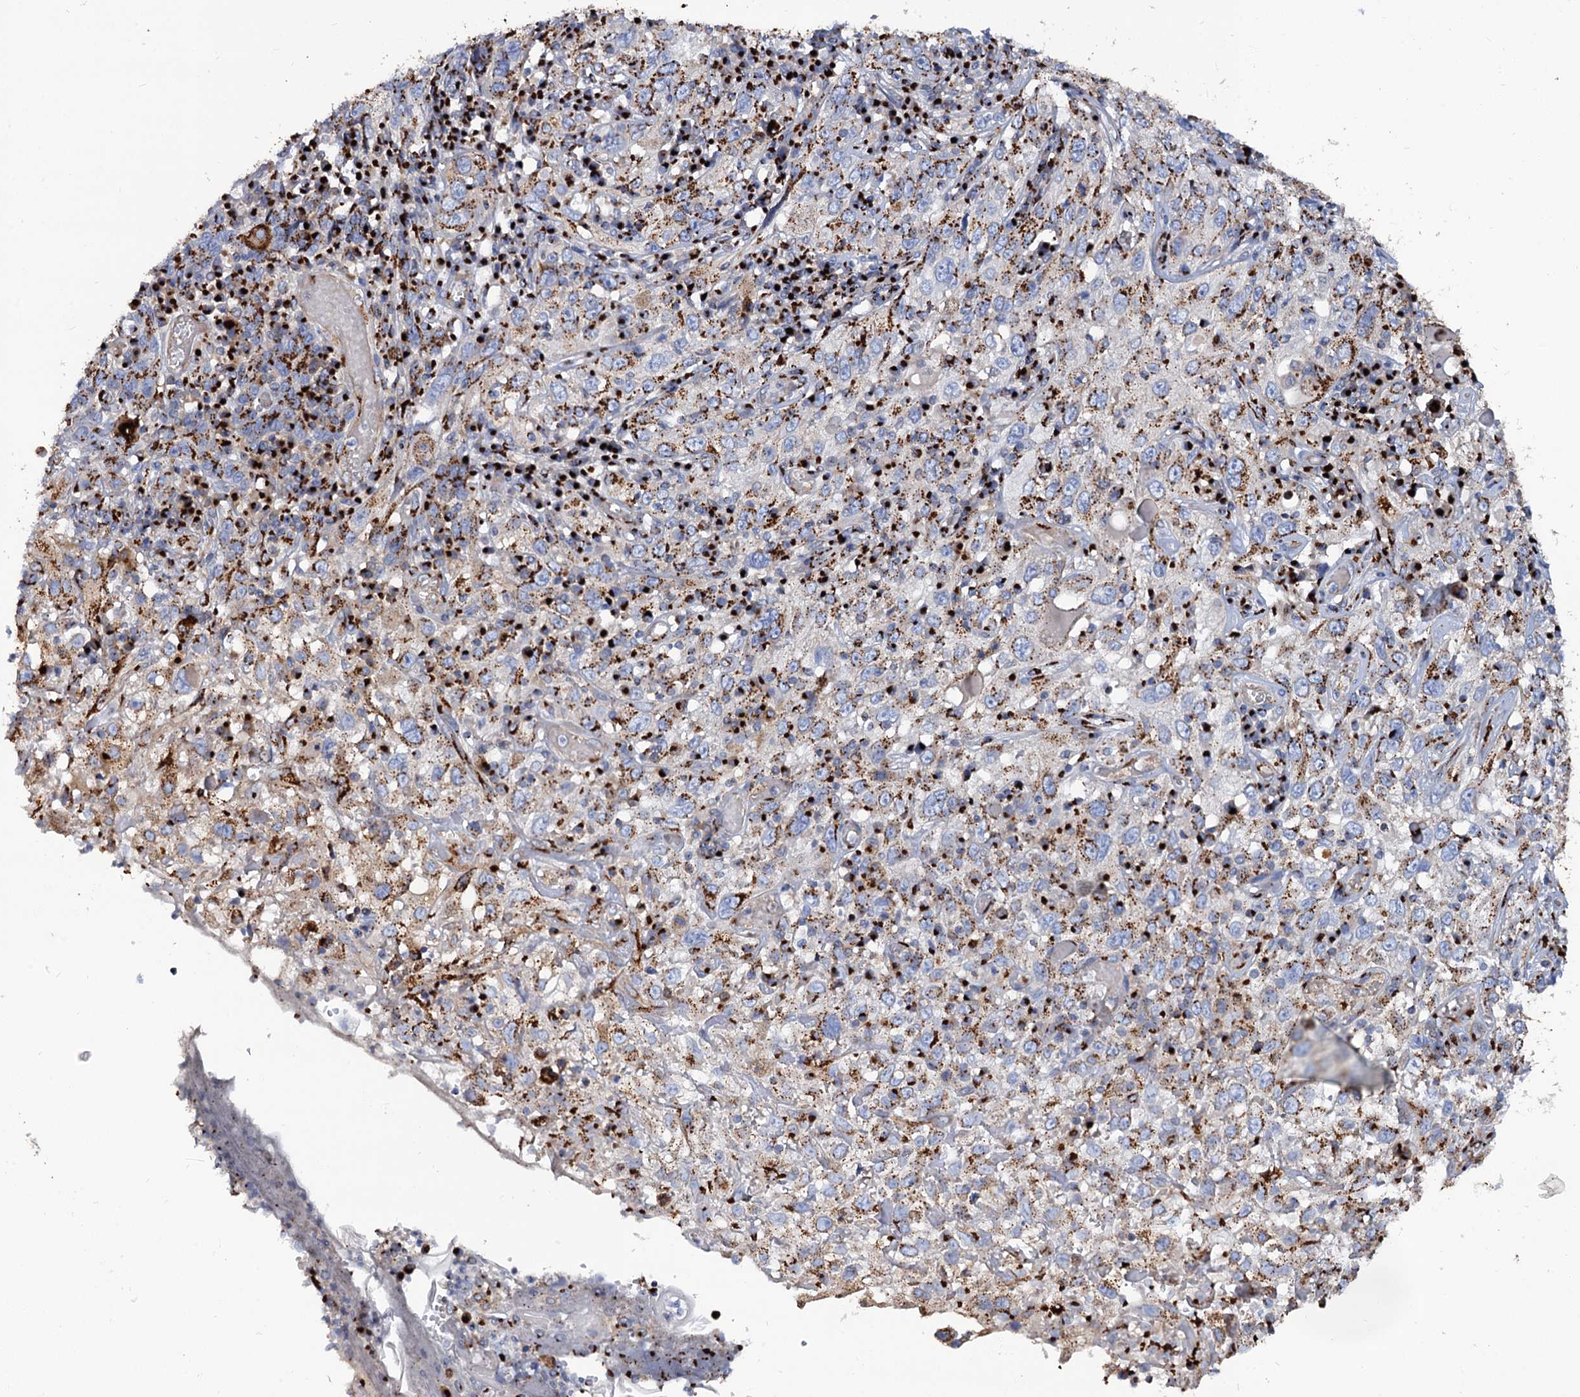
{"staining": {"intensity": "strong", "quantity": "25%-75%", "location": "cytoplasmic/membranous"}, "tissue": "cervical cancer", "cell_type": "Tumor cells", "image_type": "cancer", "snomed": [{"axis": "morphology", "description": "Squamous cell carcinoma, NOS"}, {"axis": "topography", "description": "Cervix"}], "caption": "Protein expression analysis of human cervical cancer reveals strong cytoplasmic/membranous positivity in about 25%-75% of tumor cells.", "gene": "TM9SF3", "patient": {"sex": "female", "age": 46}}